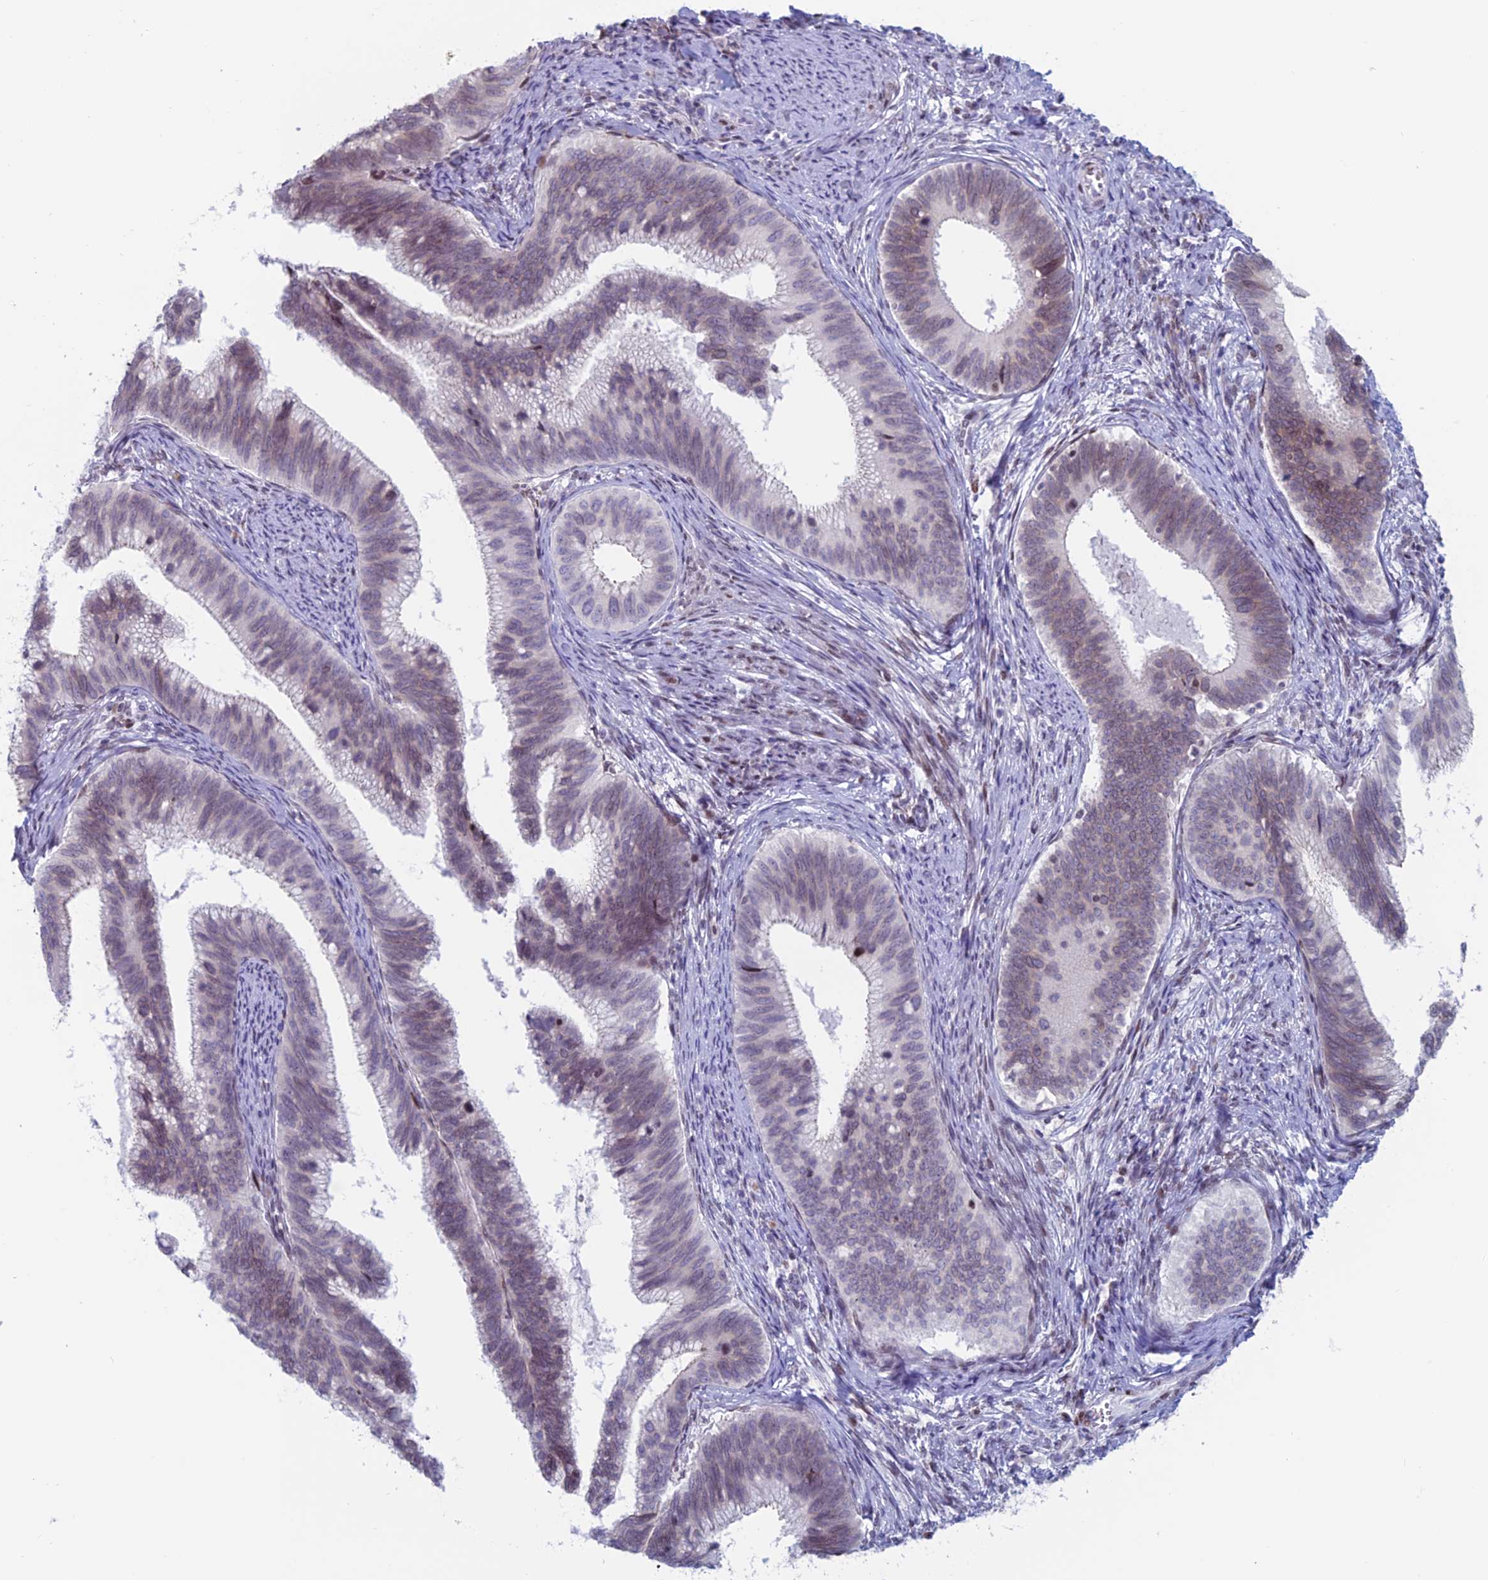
{"staining": {"intensity": "weak", "quantity": "25%-75%", "location": "nuclear"}, "tissue": "cervical cancer", "cell_type": "Tumor cells", "image_type": "cancer", "snomed": [{"axis": "morphology", "description": "Adenocarcinoma, NOS"}, {"axis": "topography", "description": "Cervix"}], "caption": "Cervical cancer tissue exhibits weak nuclear expression in about 25%-75% of tumor cells, visualized by immunohistochemistry.", "gene": "CERS6", "patient": {"sex": "female", "age": 42}}